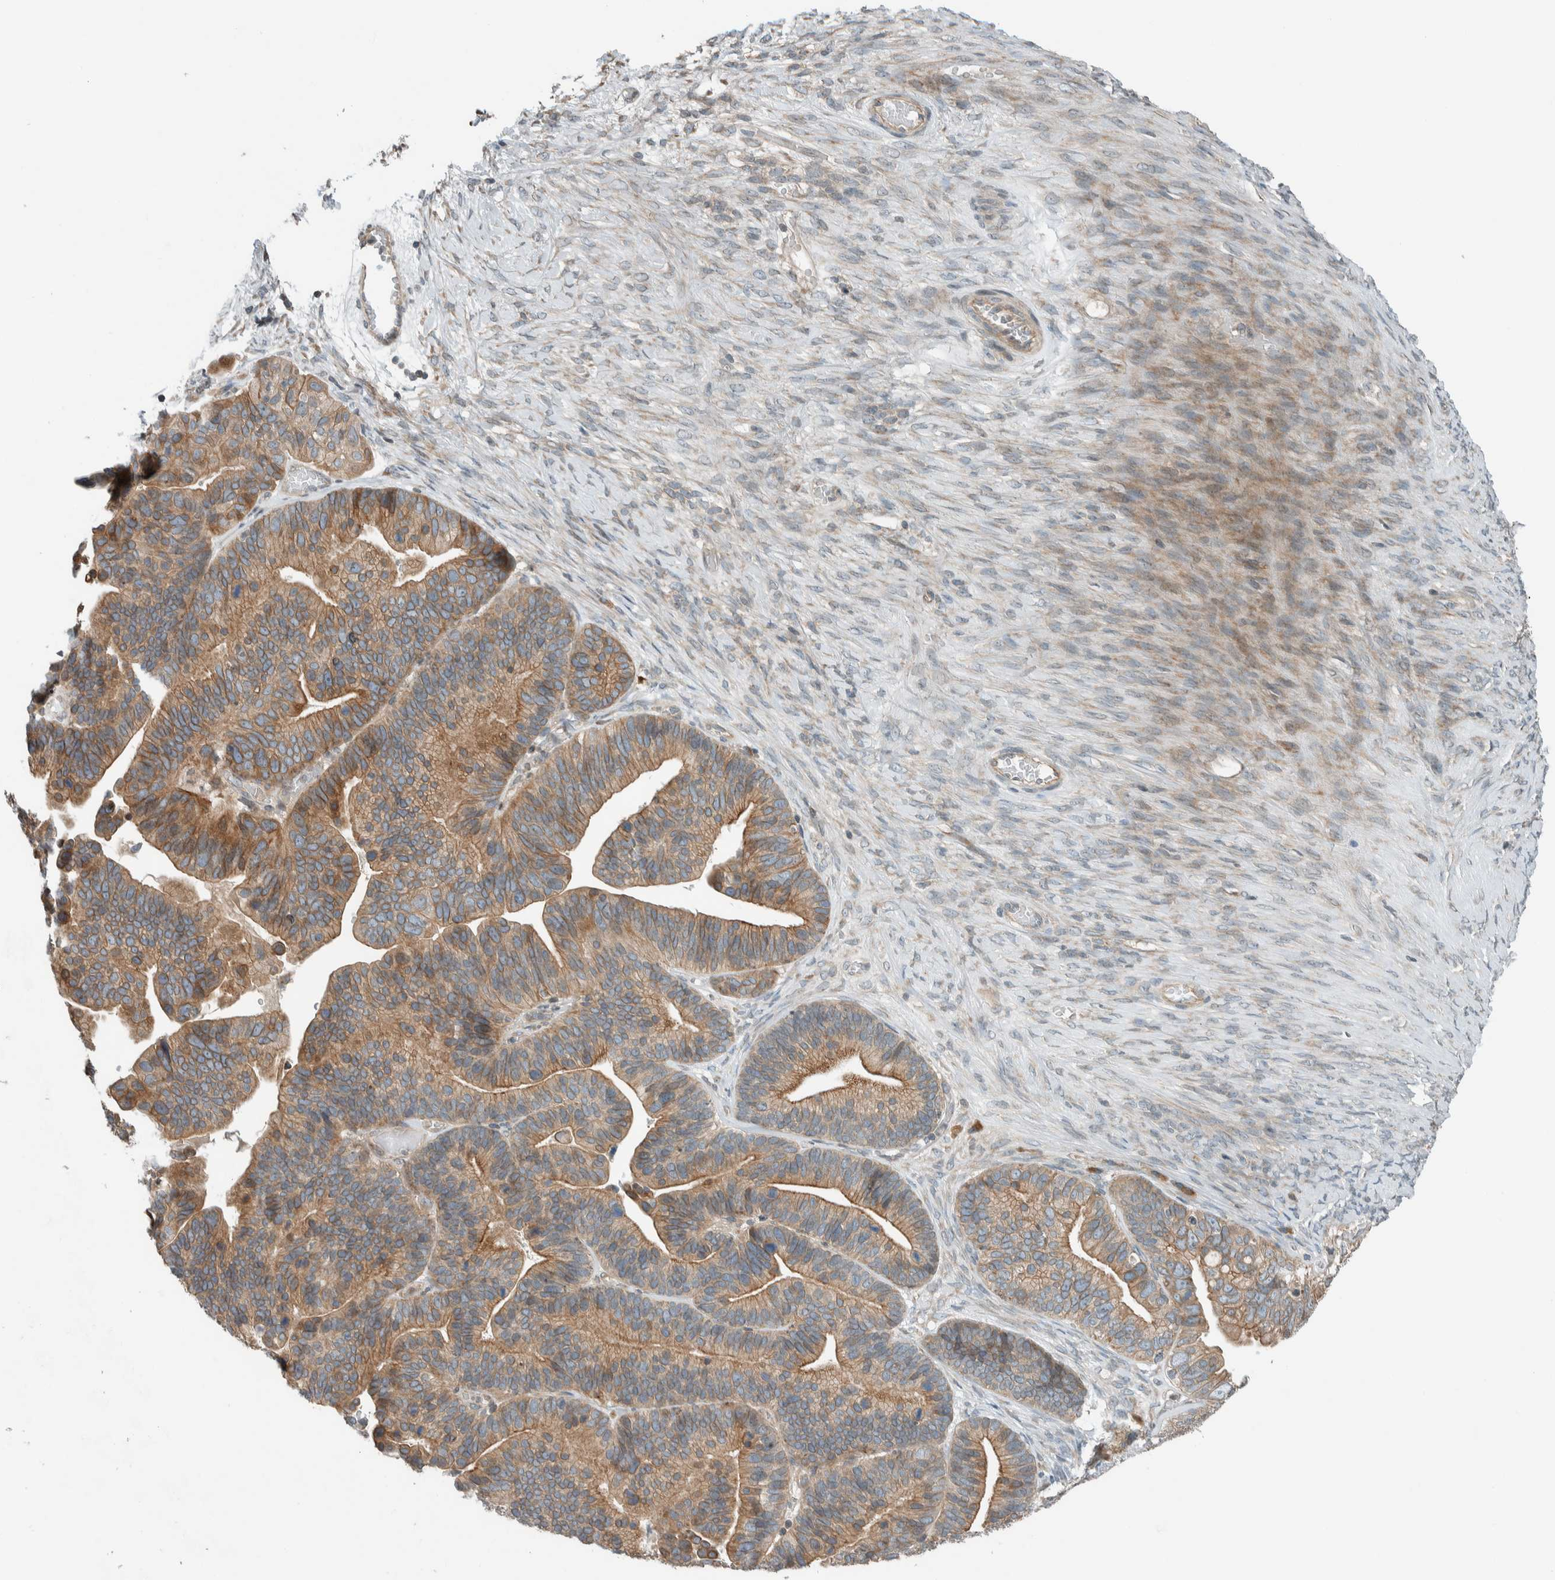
{"staining": {"intensity": "moderate", "quantity": ">75%", "location": "cytoplasmic/membranous"}, "tissue": "ovarian cancer", "cell_type": "Tumor cells", "image_type": "cancer", "snomed": [{"axis": "morphology", "description": "Cystadenocarcinoma, serous, NOS"}, {"axis": "topography", "description": "Ovary"}], "caption": "The photomicrograph demonstrates immunohistochemical staining of ovarian cancer. There is moderate cytoplasmic/membranous staining is present in approximately >75% of tumor cells. The protein is shown in brown color, while the nuclei are stained blue.", "gene": "SEL1L", "patient": {"sex": "female", "age": 56}}